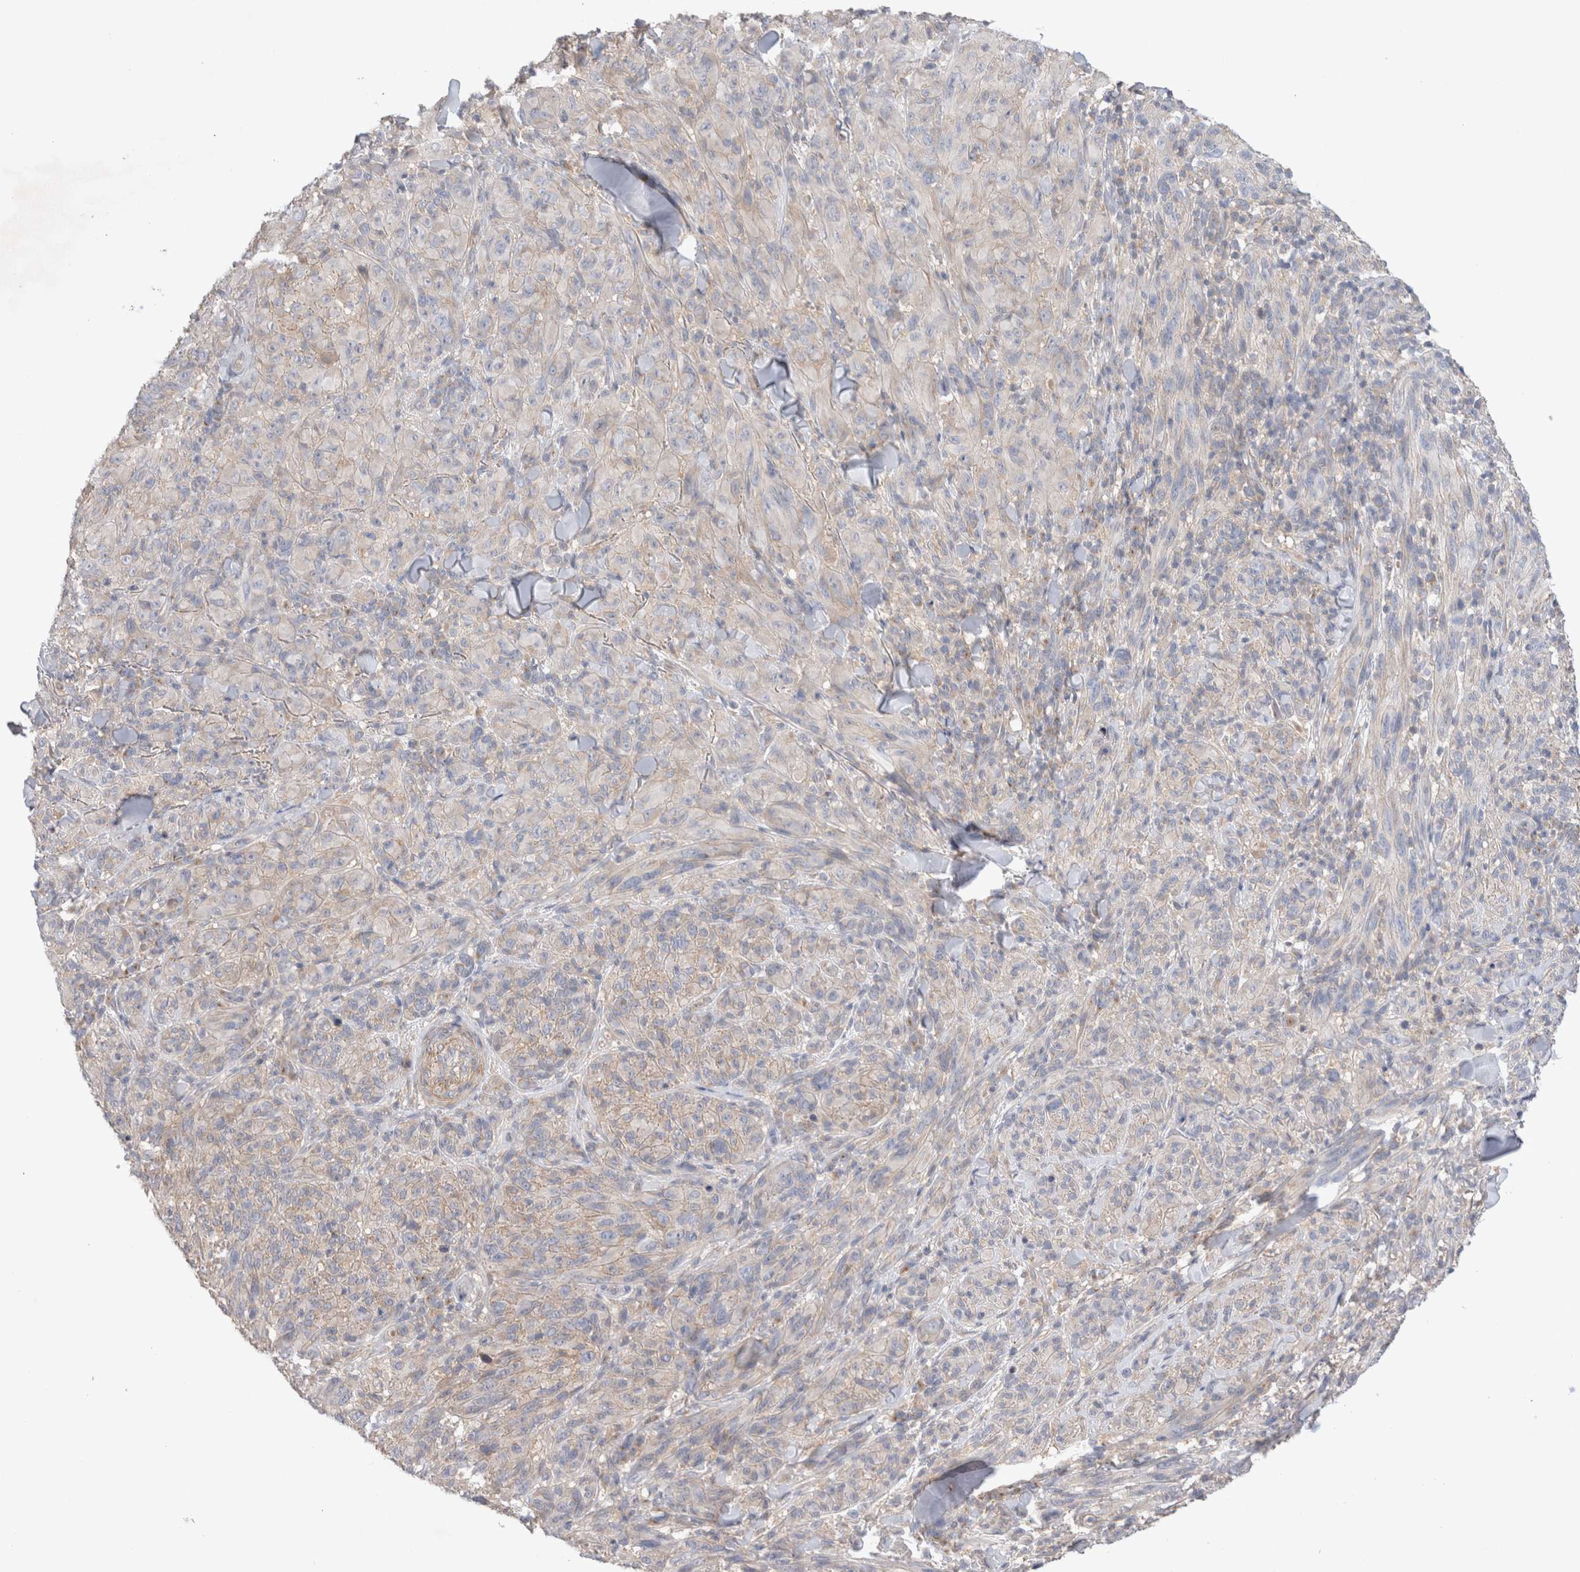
{"staining": {"intensity": "negative", "quantity": "none", "location": "none"}, "tissue": "melanoma", "cell_type": "Tumor cells", "image_type": "cancer", "snomed": [{"axis": "morphology", "description": "Malignant melanoma, NOS"}, {"axis": "topography", "description": "Skin of head"}], "caption": "Immunohistochemistry of malignant melanoma displays no expression in tumor cells.", "gene": "IFT74", "patient": {"sex": "male", "age": 96}}